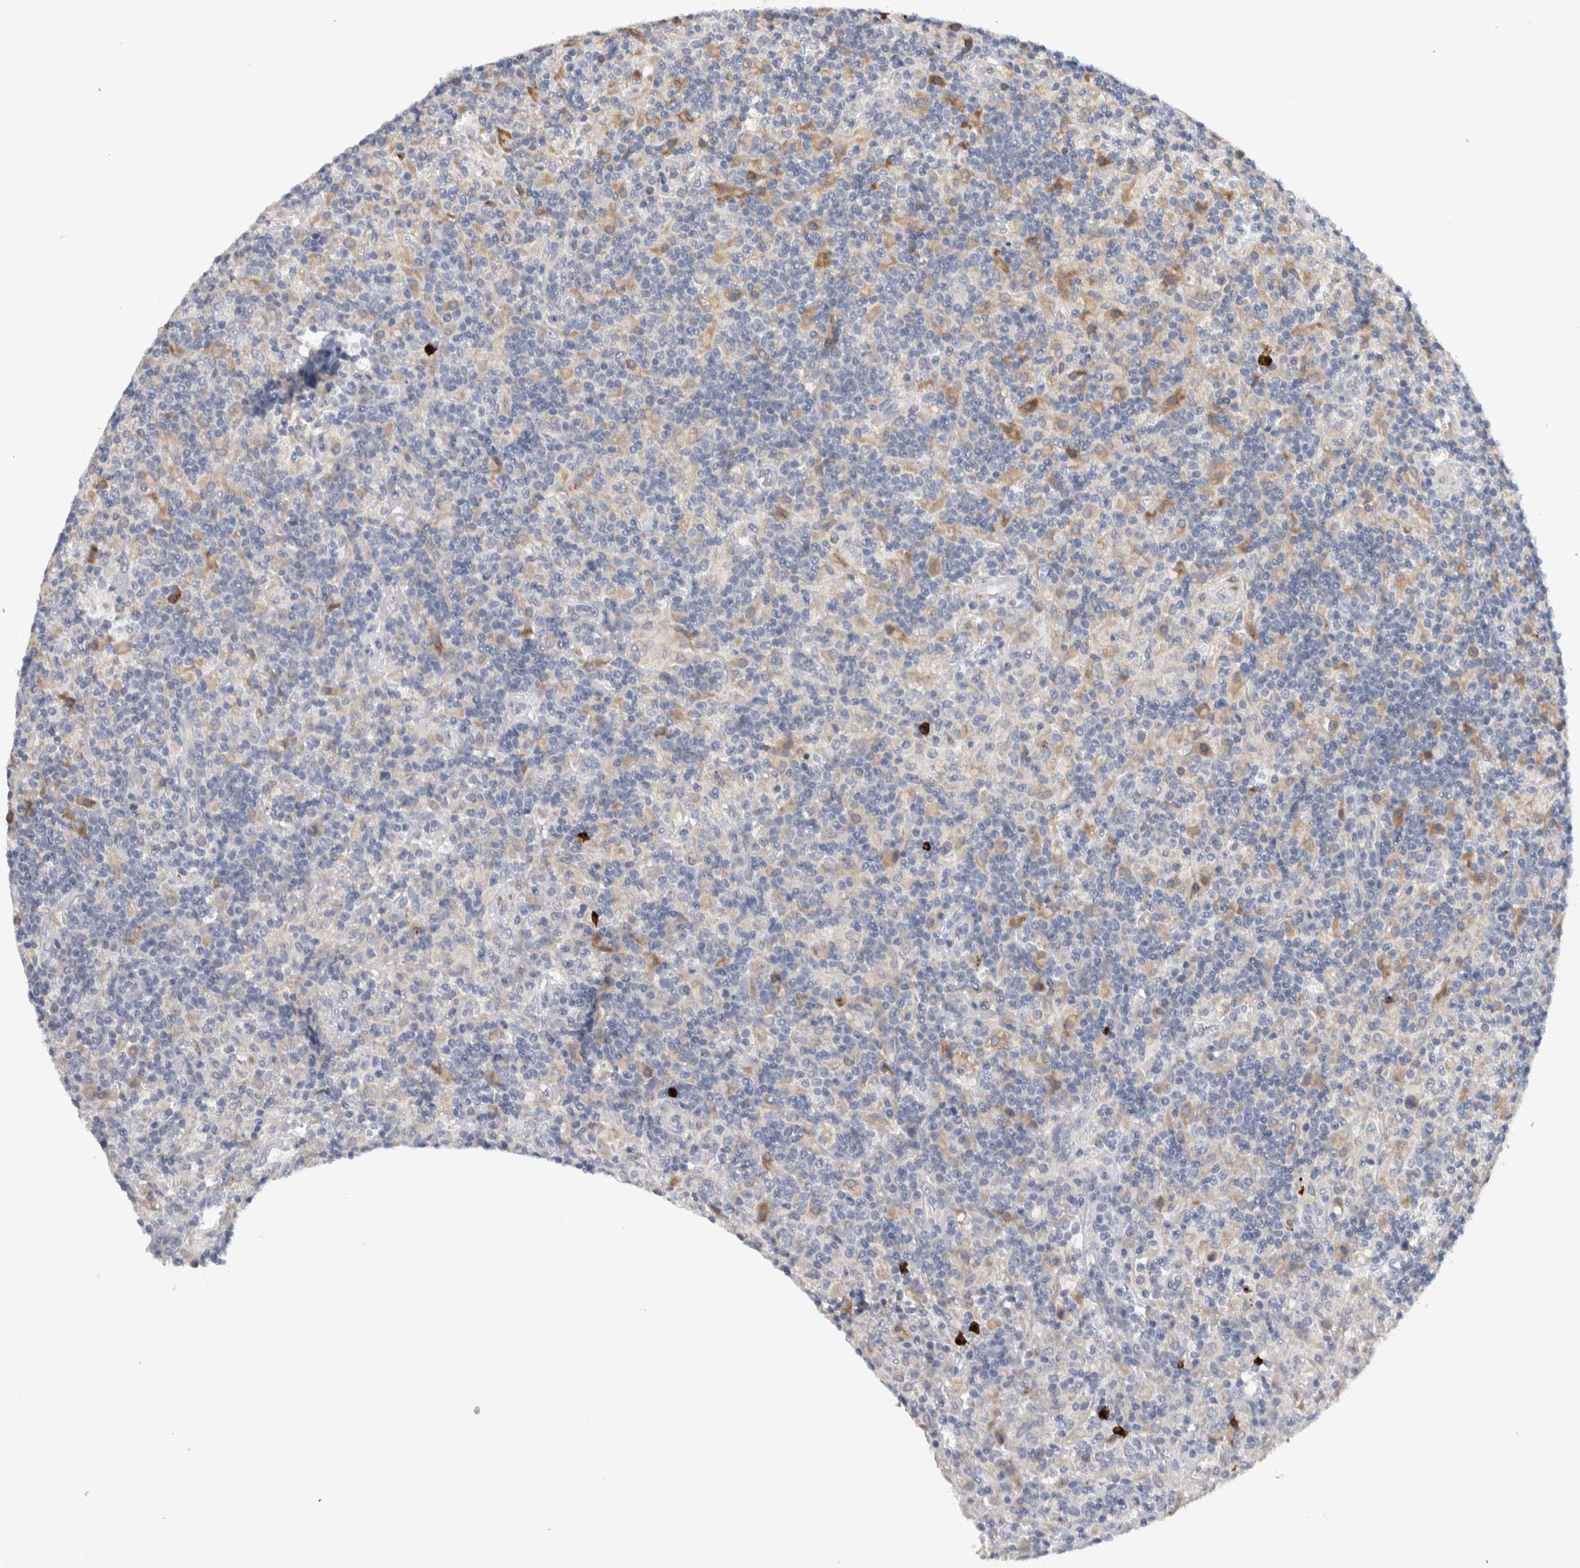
{"staining": {"intensity": "negative", "quantity": "none", "location": "none"}, "tissue": "lymphoma", "cell_type": "Tumor cells", "image_type": "cancer", "snomed": [{"axis": "morphology", "description": "Hodgkin's disease, NOS"}, {"axis": "topography", "description": "Lymph node"}], "caption": "The immunohistochemistry image has no significant staining in tumor cells of lymphoma tissue.", "gene": "ADPRM", "patient": {"sex": "male", "age": 70}}